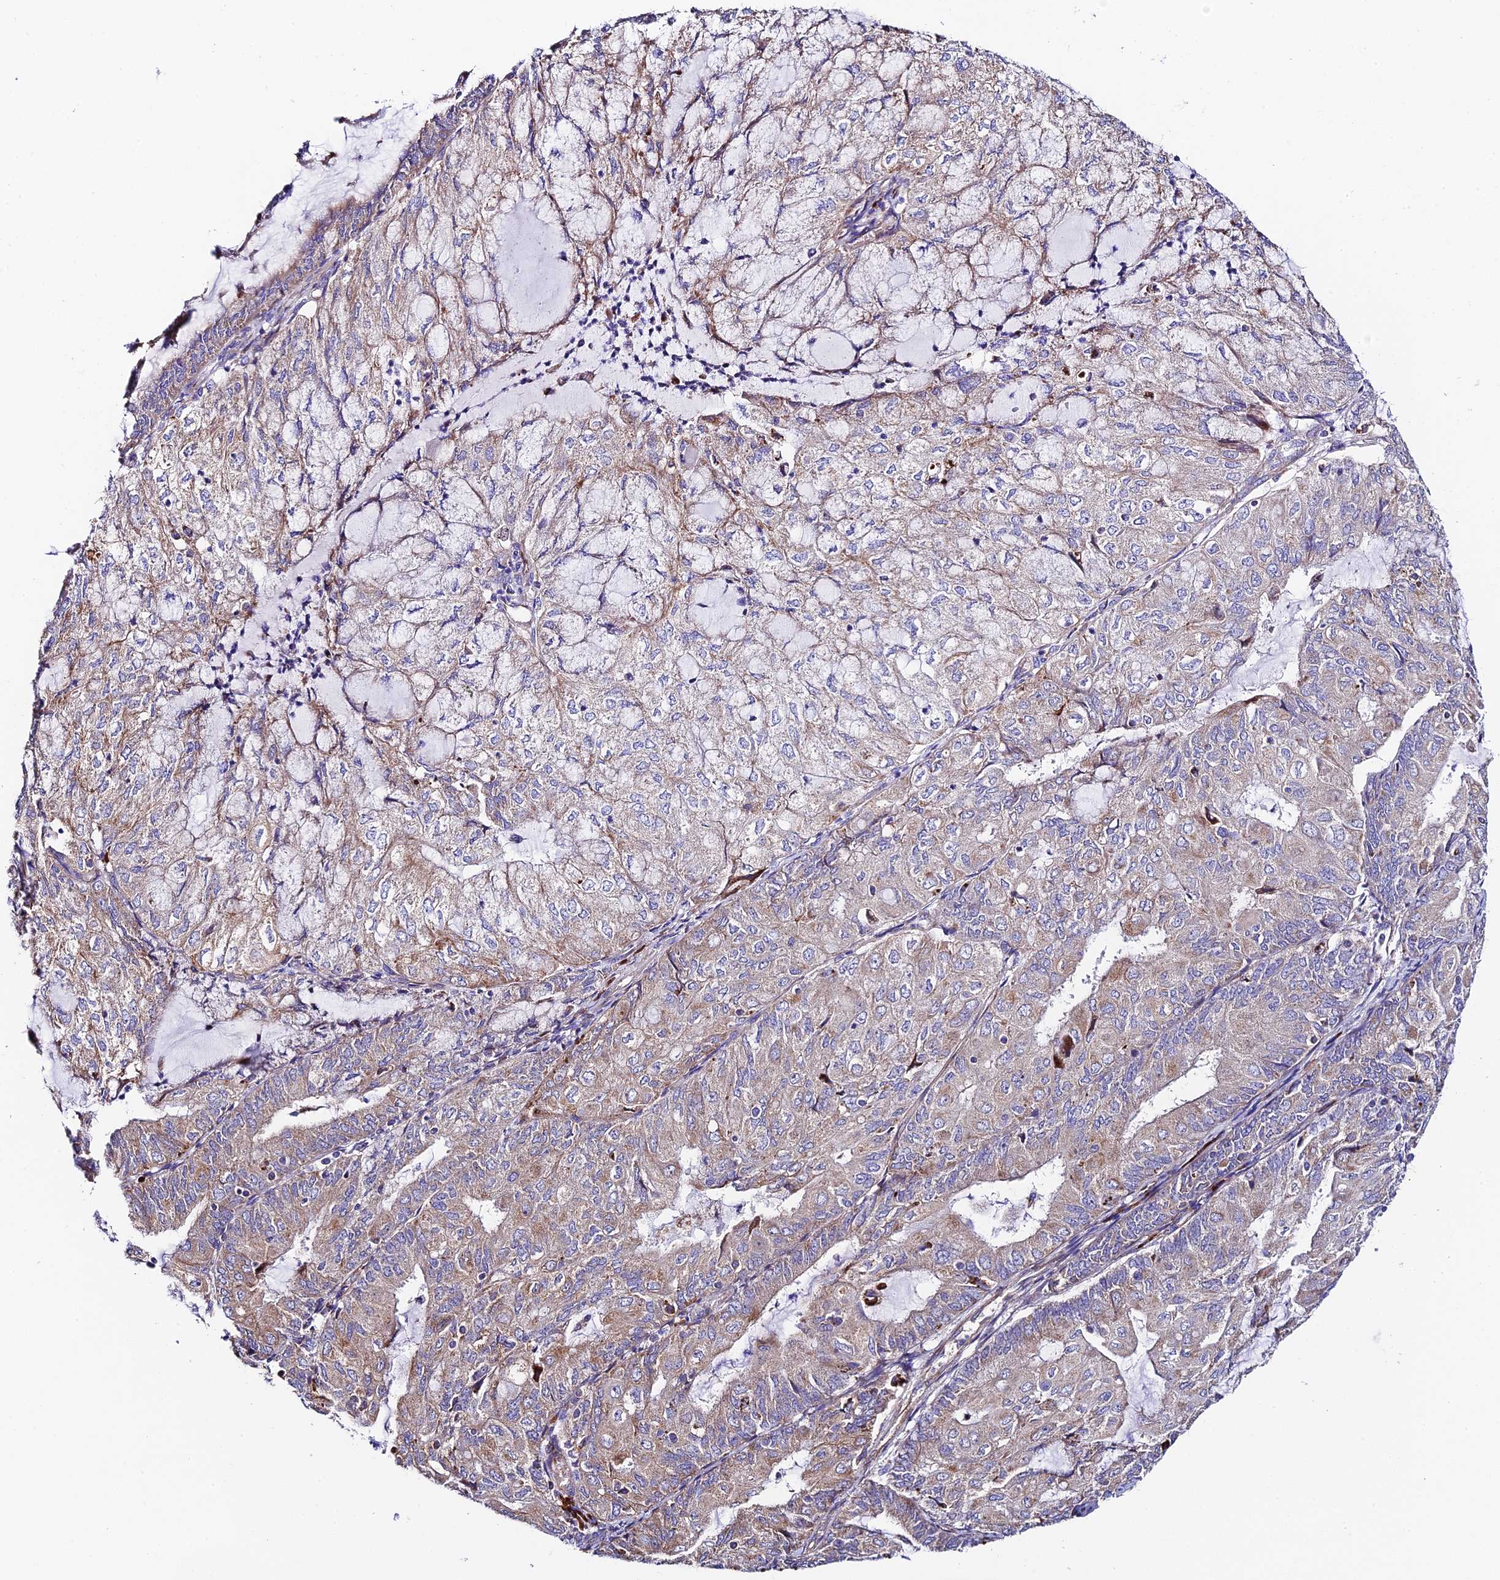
{"staining": {"intensity": "weak", "quantity": "25%-75%", "location": "cytoplasmic/membranous"}, "tissue": "endometrial cancer", "cell_type": "Tumor cells", "image_type": "cancer", "snomed": [{"axis": "morphology", "description": "Adenocarcinoma, NOS"}, {"axis": "topography", "description": "Endometrium"}], "caption": "Immunohistochemical staining of human endometrial cancer reveals weak cytoplasmic/membranous protein staining in approximately 25%-75% of tumor cells.", "gene": "VPS13C", "patient": {"sex": "female", "age": 81}}